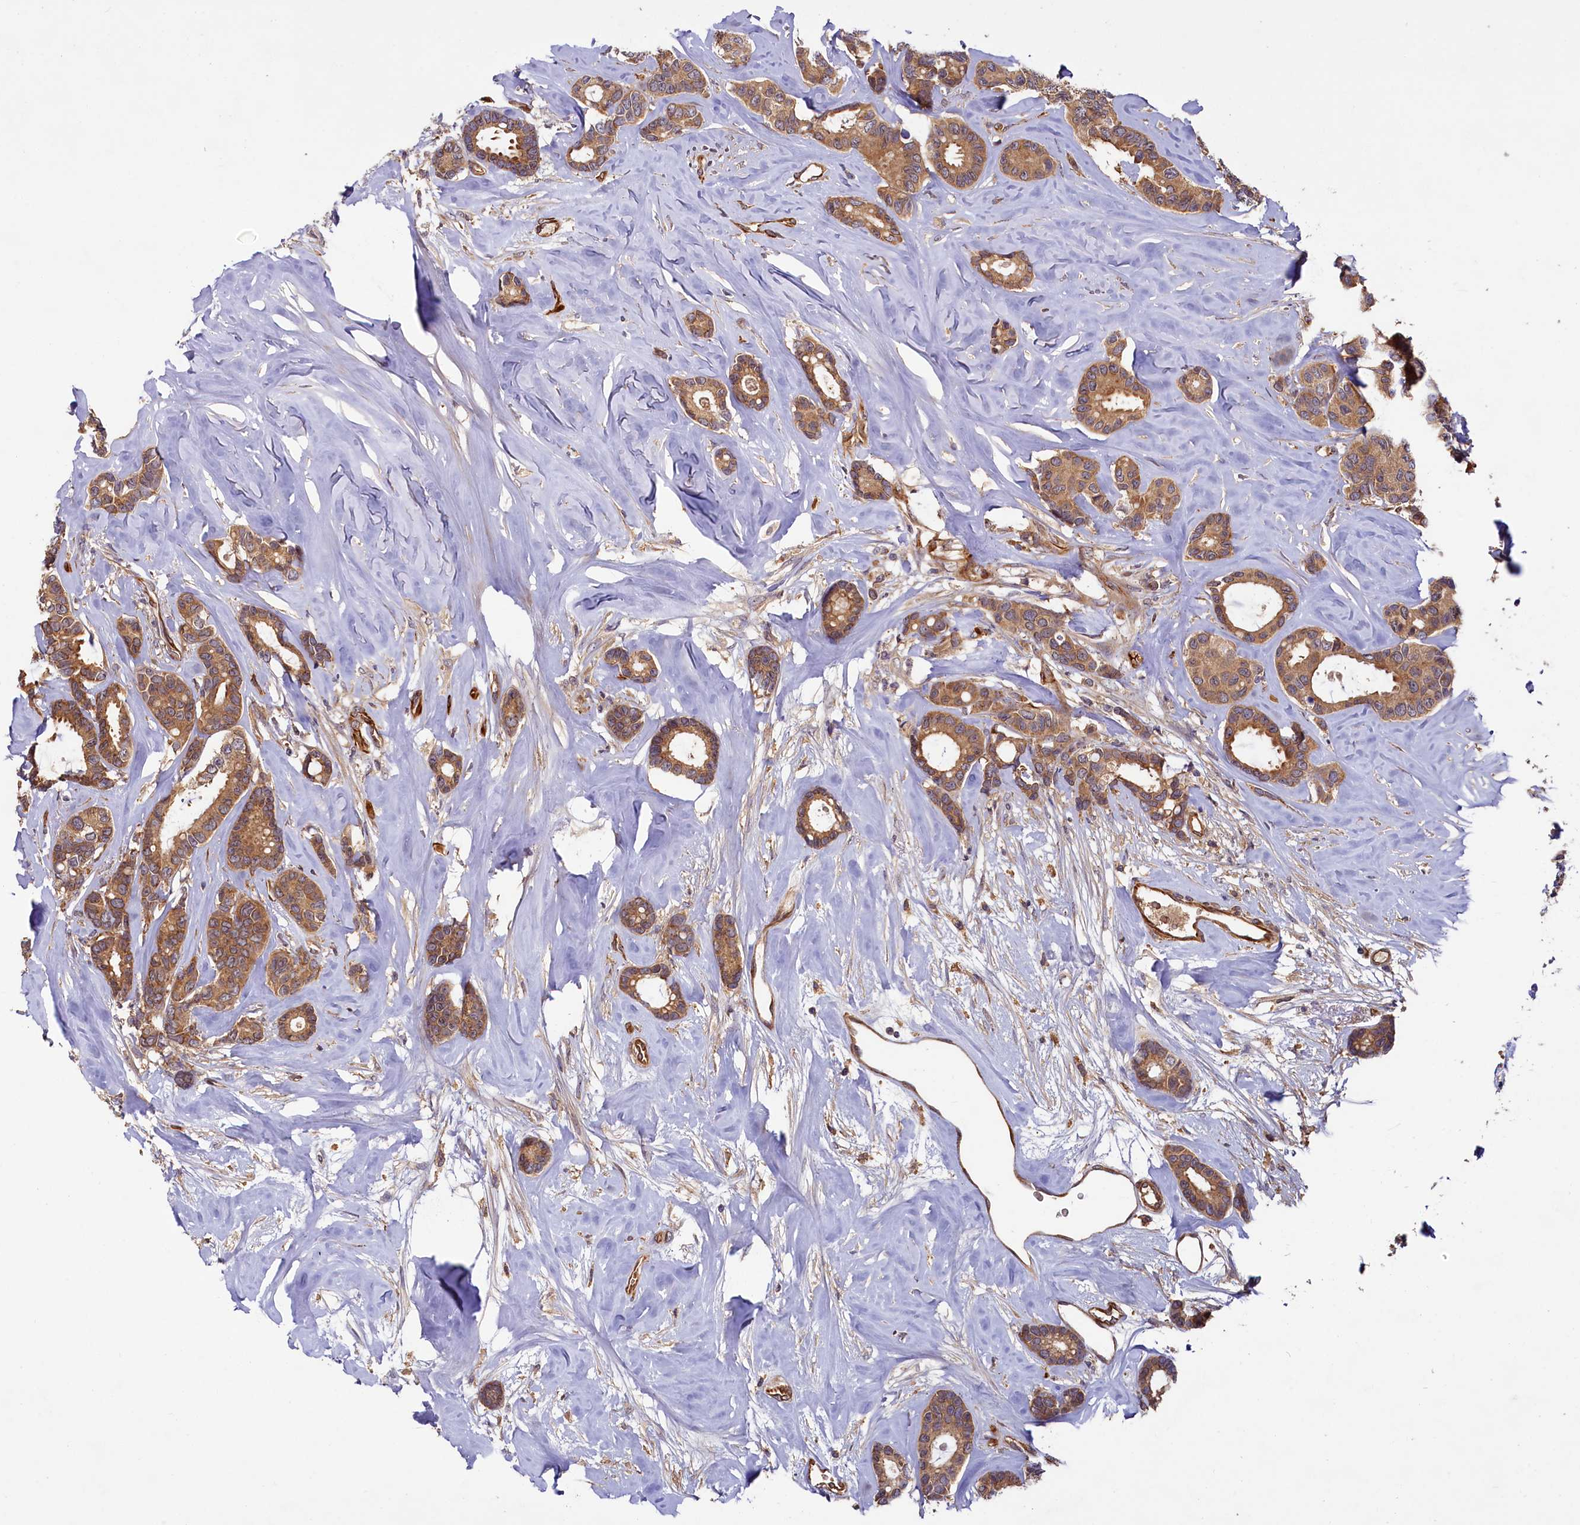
{"staining": {"intensity": "moderate", "quantity": ">75%", "location": "cytoplasmic/membranous"}, "tissue": "breast cancer", "cell_type": "Tumor cells", "image_type": "cancer", "snomed": [{"axis": "morphology", "description": "Duct carcinoma"}, {"axis": "topography", "description": "Breast"}], "caption": "Immunohistochemical staining of breast cancer reveals medium levels of moderate cytoplasmic/membranous staining in approximately >75% of tumor cells.", "gene": "PKN2", "patient": {"sex": "female", "age": 87}}